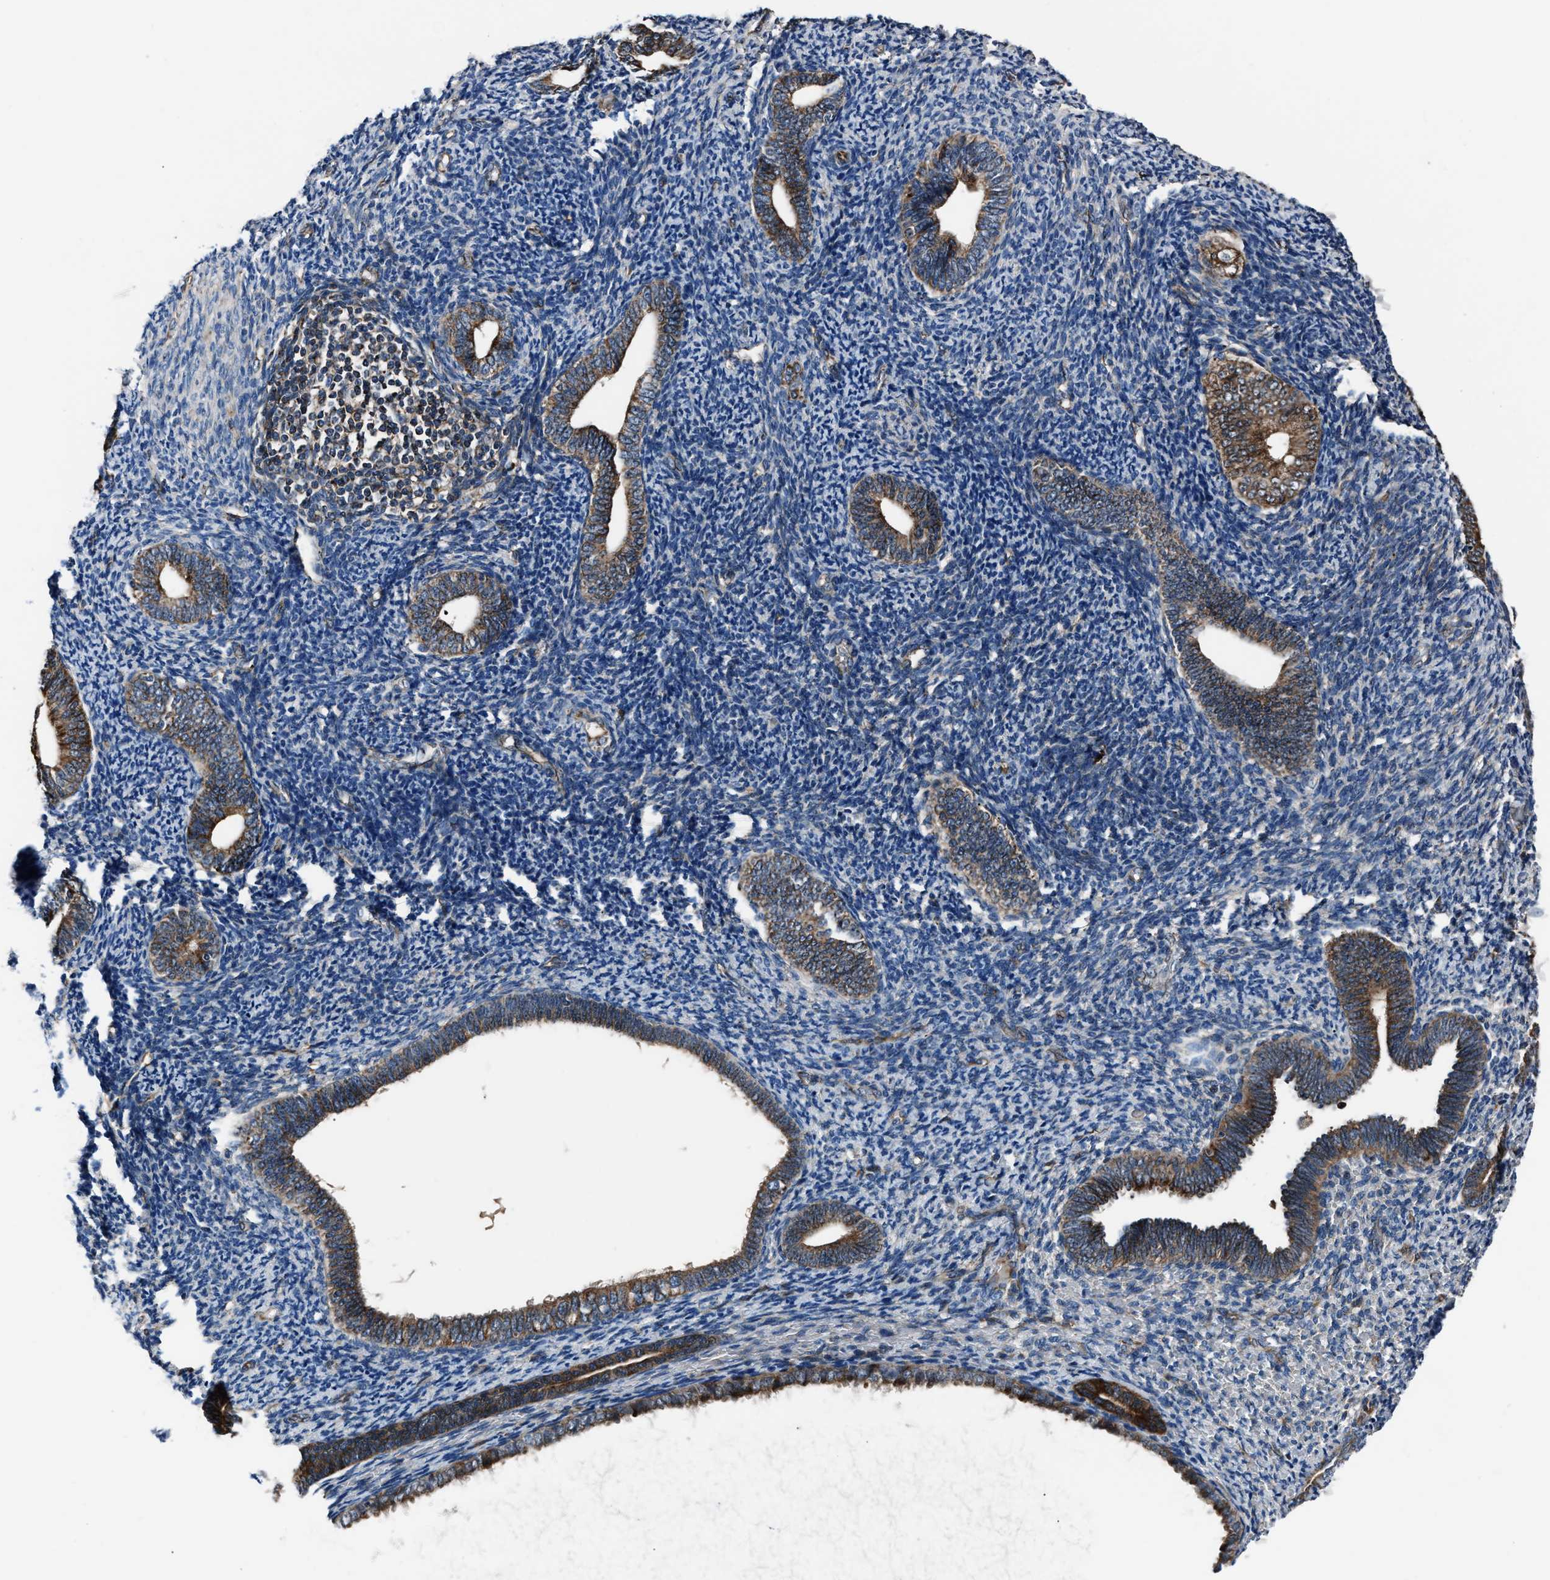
{"staining": {"intensity": "negative", "quantity": "none", "location": "none"}, "tissue": "endometrium", "cell_type": "Cells in endometrial stroma", "image_type": "normal", "snomed": [{"axis": "morphology", "description": "Normal tissue, NOS"}, {"axis": "topography", "description": "Endometrium"}], "caption": "Immunohistochemistry (IHC) photomicrograph of benign endometrium: endometrium stained with DAB displays no significant protein expression in cells in endometrial stroma.", "gene": "ENSG00000281039", "patient": {"sex": "female", "age": 66}}